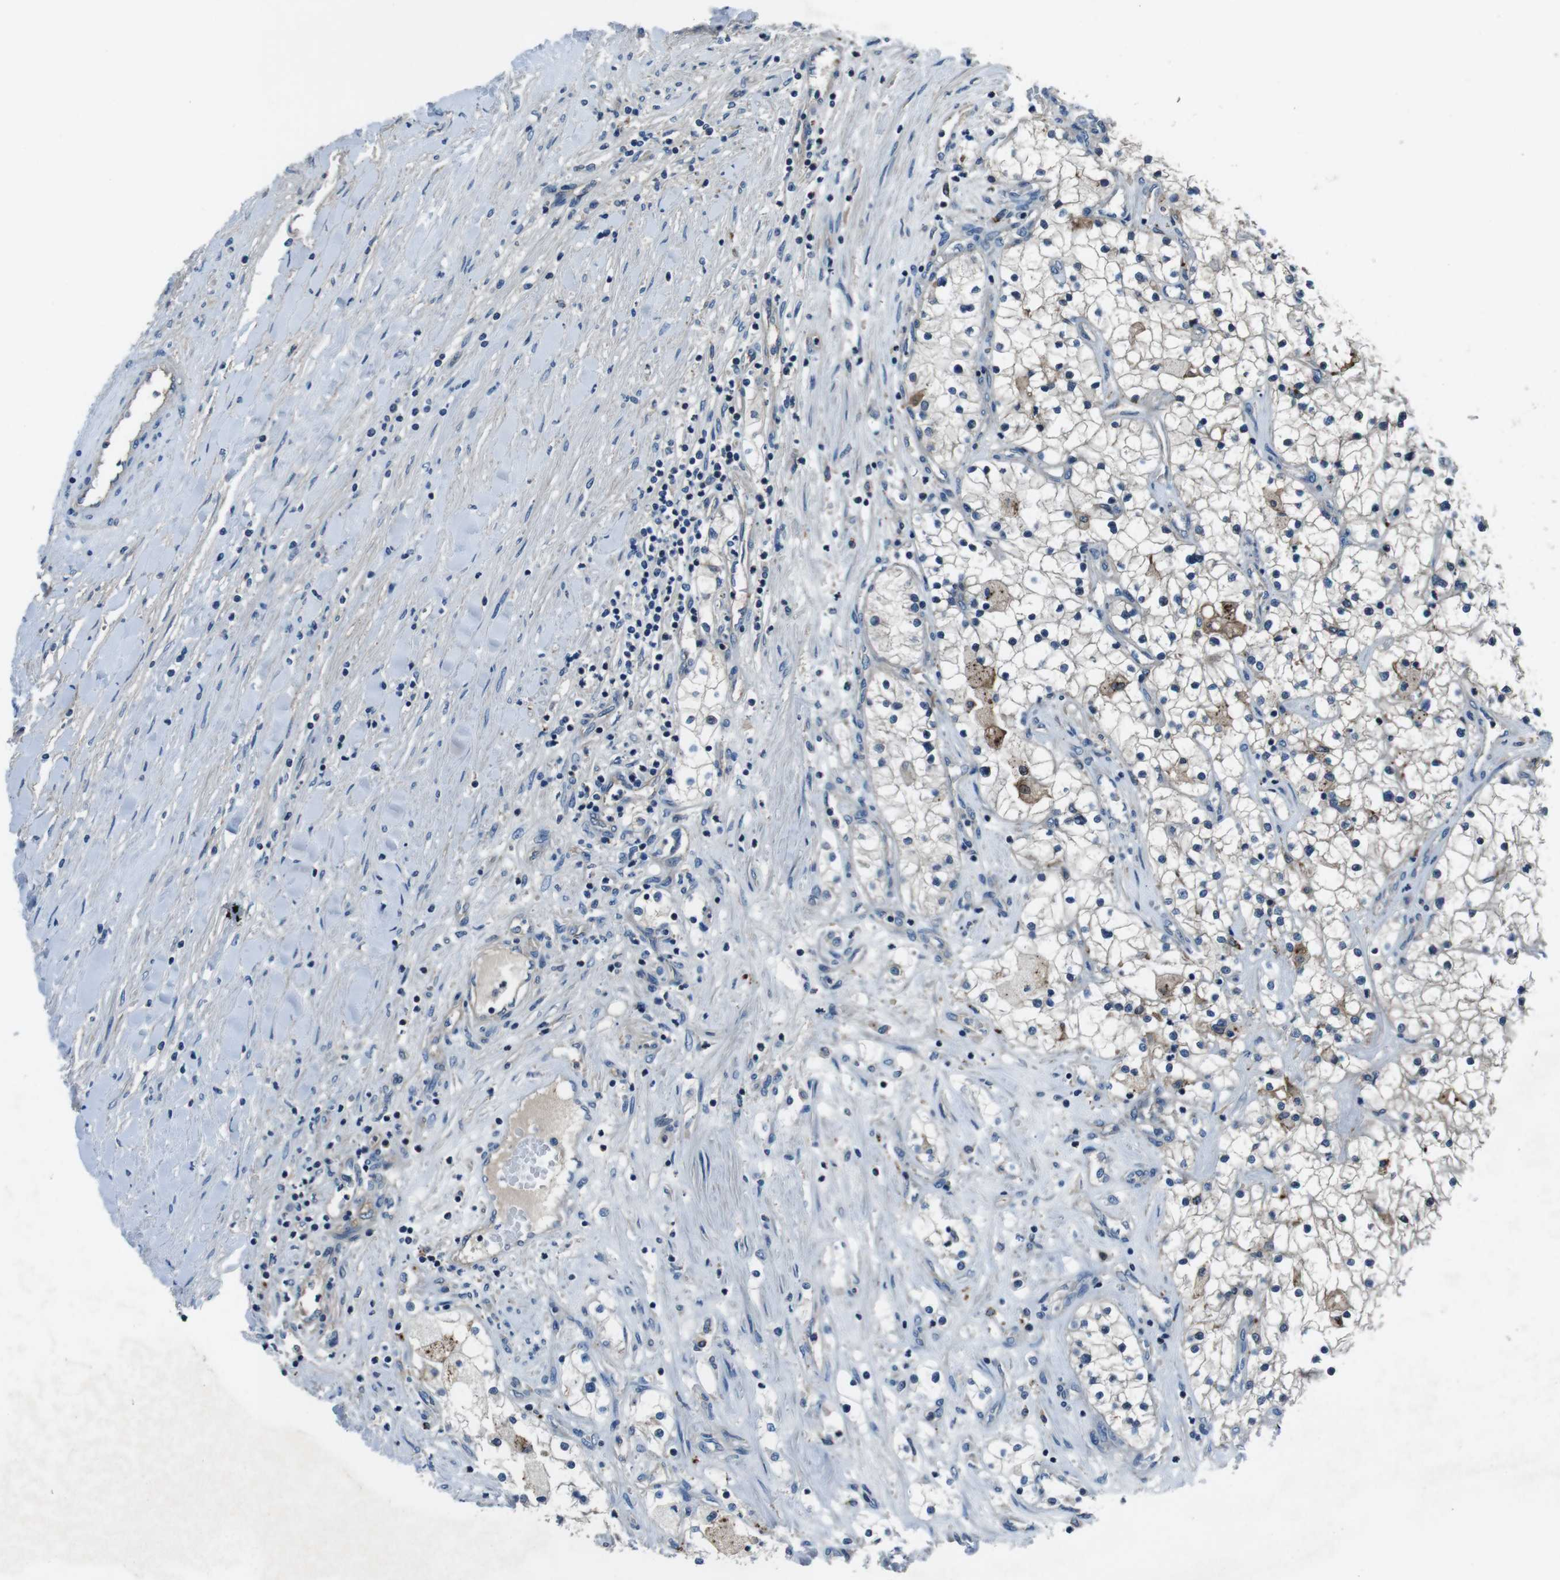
{"staining": {"intensity": "moderate", "quantity": "<25%", "location": "cytoplasmic/membranous"}, "tissue": "renal cancer", "cell_type": "Tumor cells", "image_type": "cancer", "snomed": [{"axis": "morphology", "description": "Adenocarcinoma, NOS"}, {"axis": "topography", "description": "Kidney"}], "caption": "Renal cancer stained with a brown dye demonstrates moderate cytoplasmic/membranous positive staining in approximately <25% of tumor cells.", "gene": "TULP3", "patient": {"sex": "male", "age": 68}}